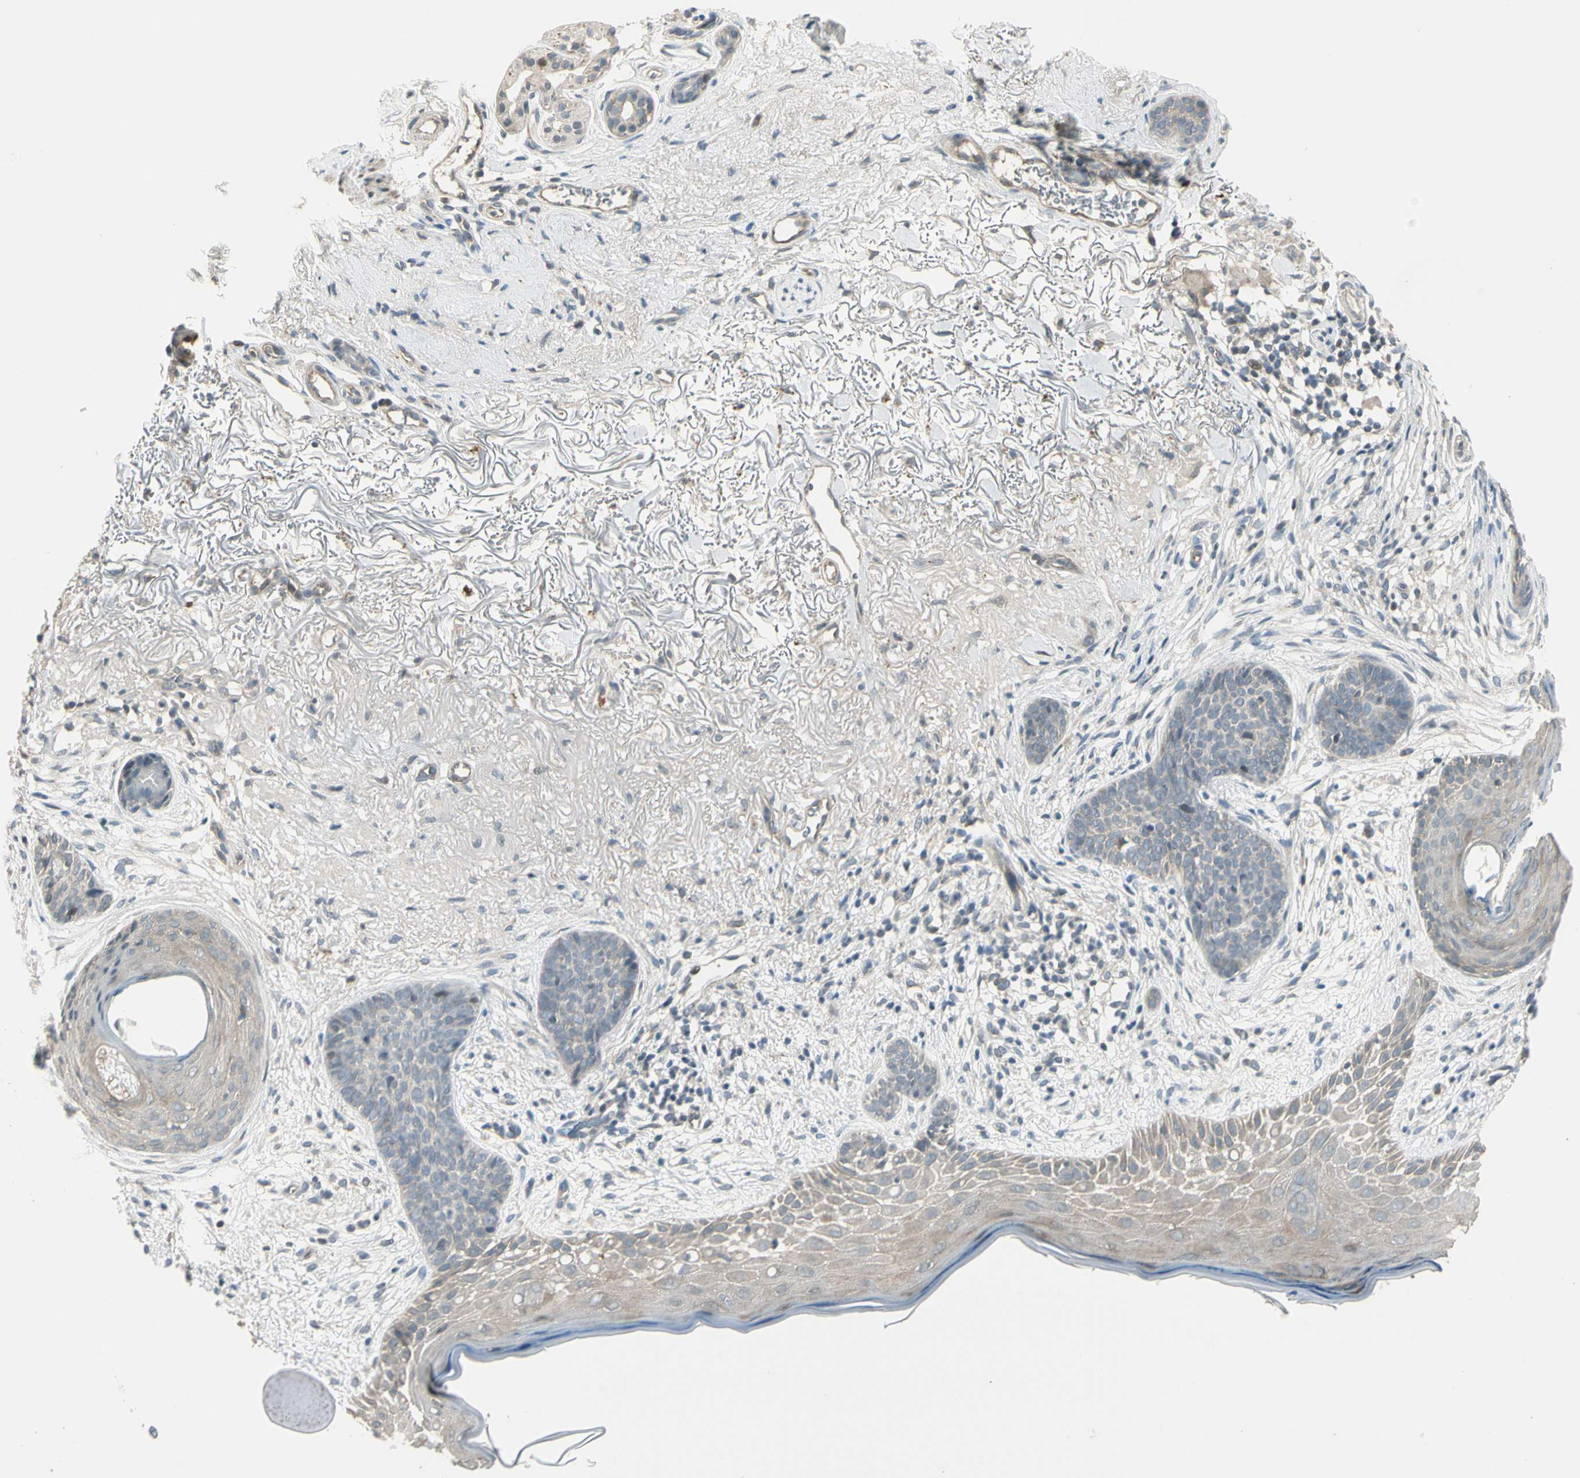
{"staining": {"intensity": "negative", "quantity": "none", "location": "none"}, "tissue": "skin cancer", "cell_type": "Tumor cells", "image_type": "cancer", "snomed": [{"axis": "morphology", "description": "Normal tissue, NOS"}, {"axis": "morphology", "description": "Basal cell carcinoma"}, {"axis": "topography", "description": "Skin"}], "caption": "The IHC image has no significant staining in tumor cells of skin cancer tissue.", "gene": "PCDHB15", "patient": {"sex": "female", "age": 70}}